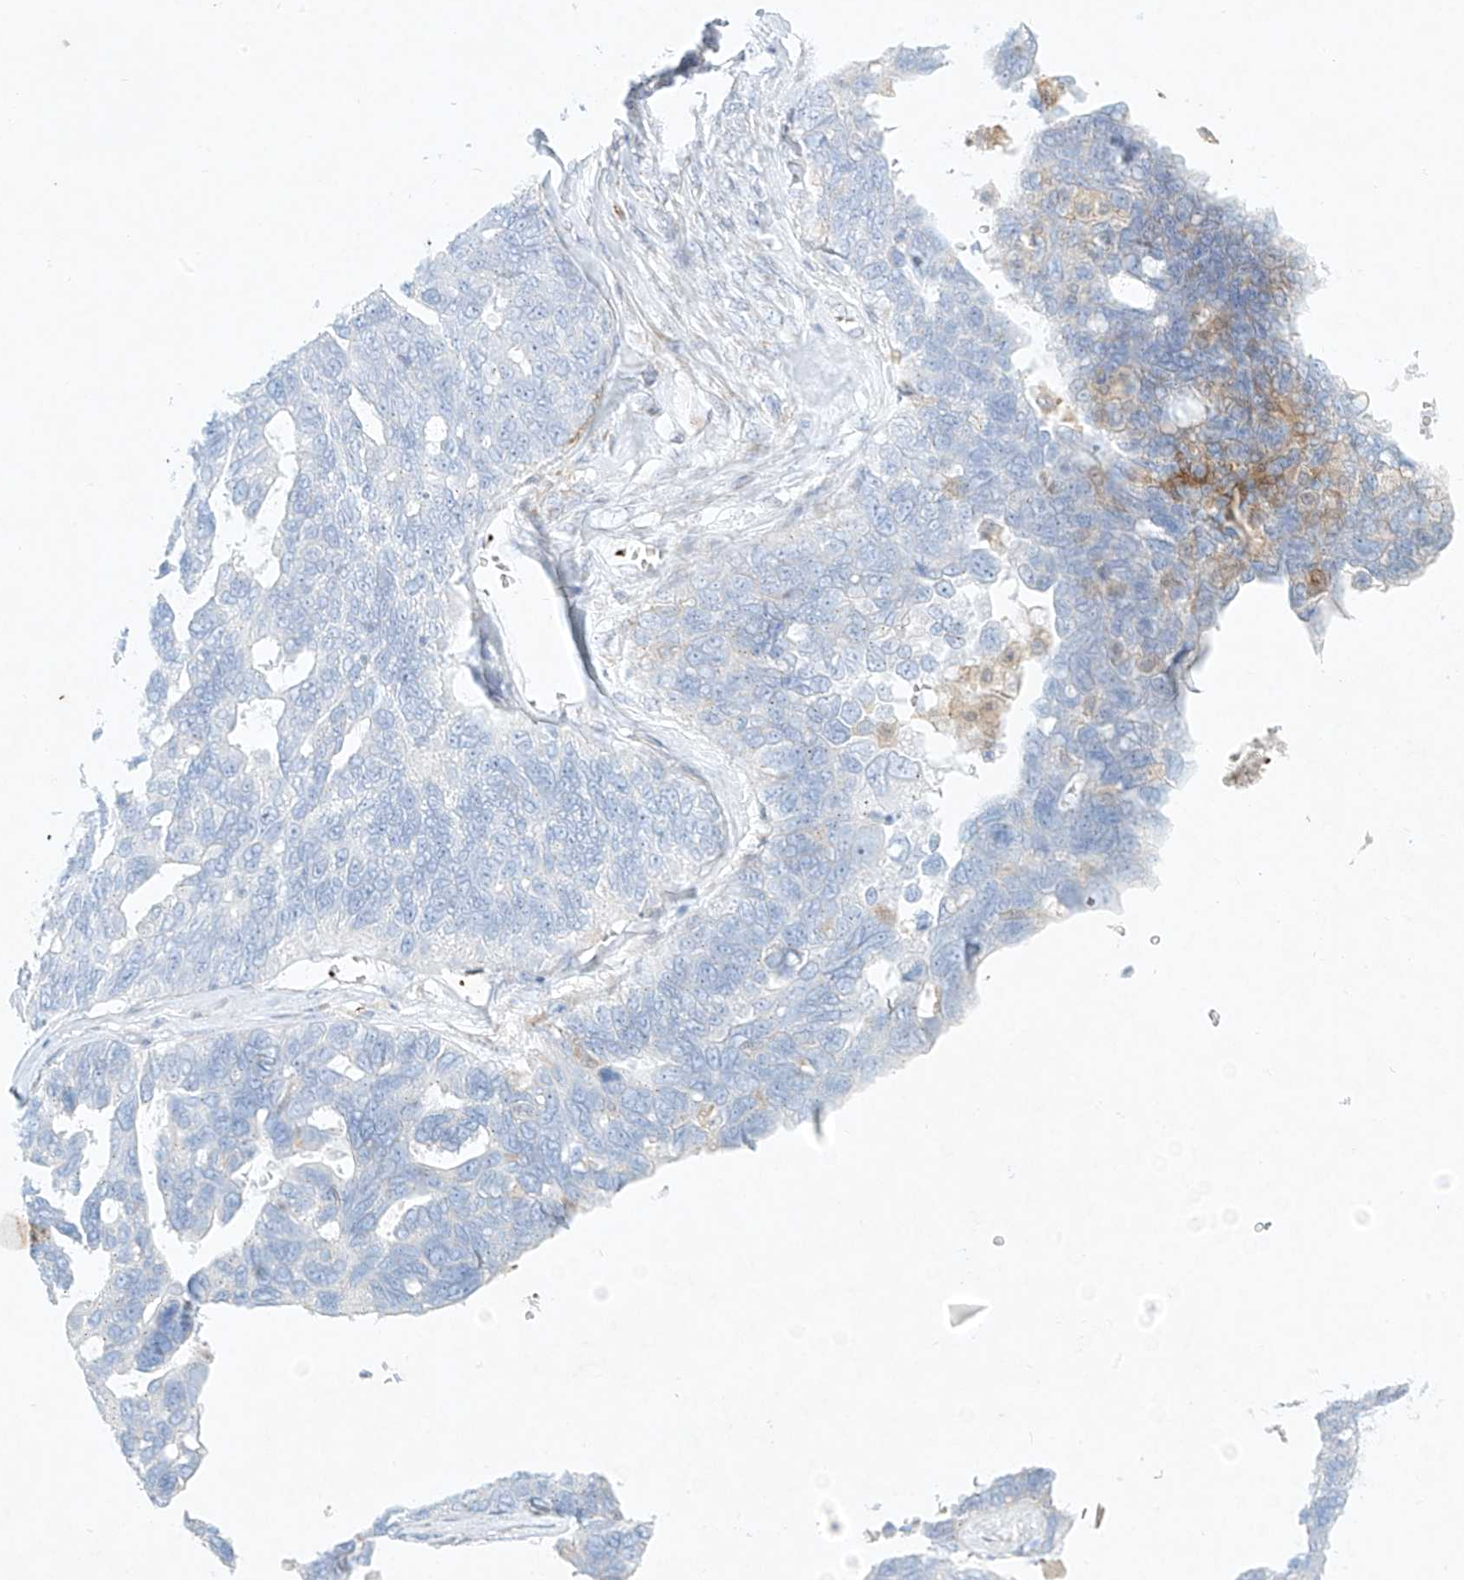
{"staining": {"intensity": "negative", "quantity": "none", "location": "none"}, "tissue": "ovarian cancer", "cell_type": "Tumor cells", "image_type": "cancer", "snomed": [{"axis": "morphology", "description": "Cystadenocarcinoma, serous, NOS"}, {"axis": "topography", "description": "Ovary"}], "caption": "This histopathology image is of serous cystadenocarcinoma (ovarian) stained with IHC to label a protein in brown with the nuclei are counter-stained blue. There is no staining in tumor cells.", "gene": "PLEK", "patient": {"sex": "female", "age": 79}}